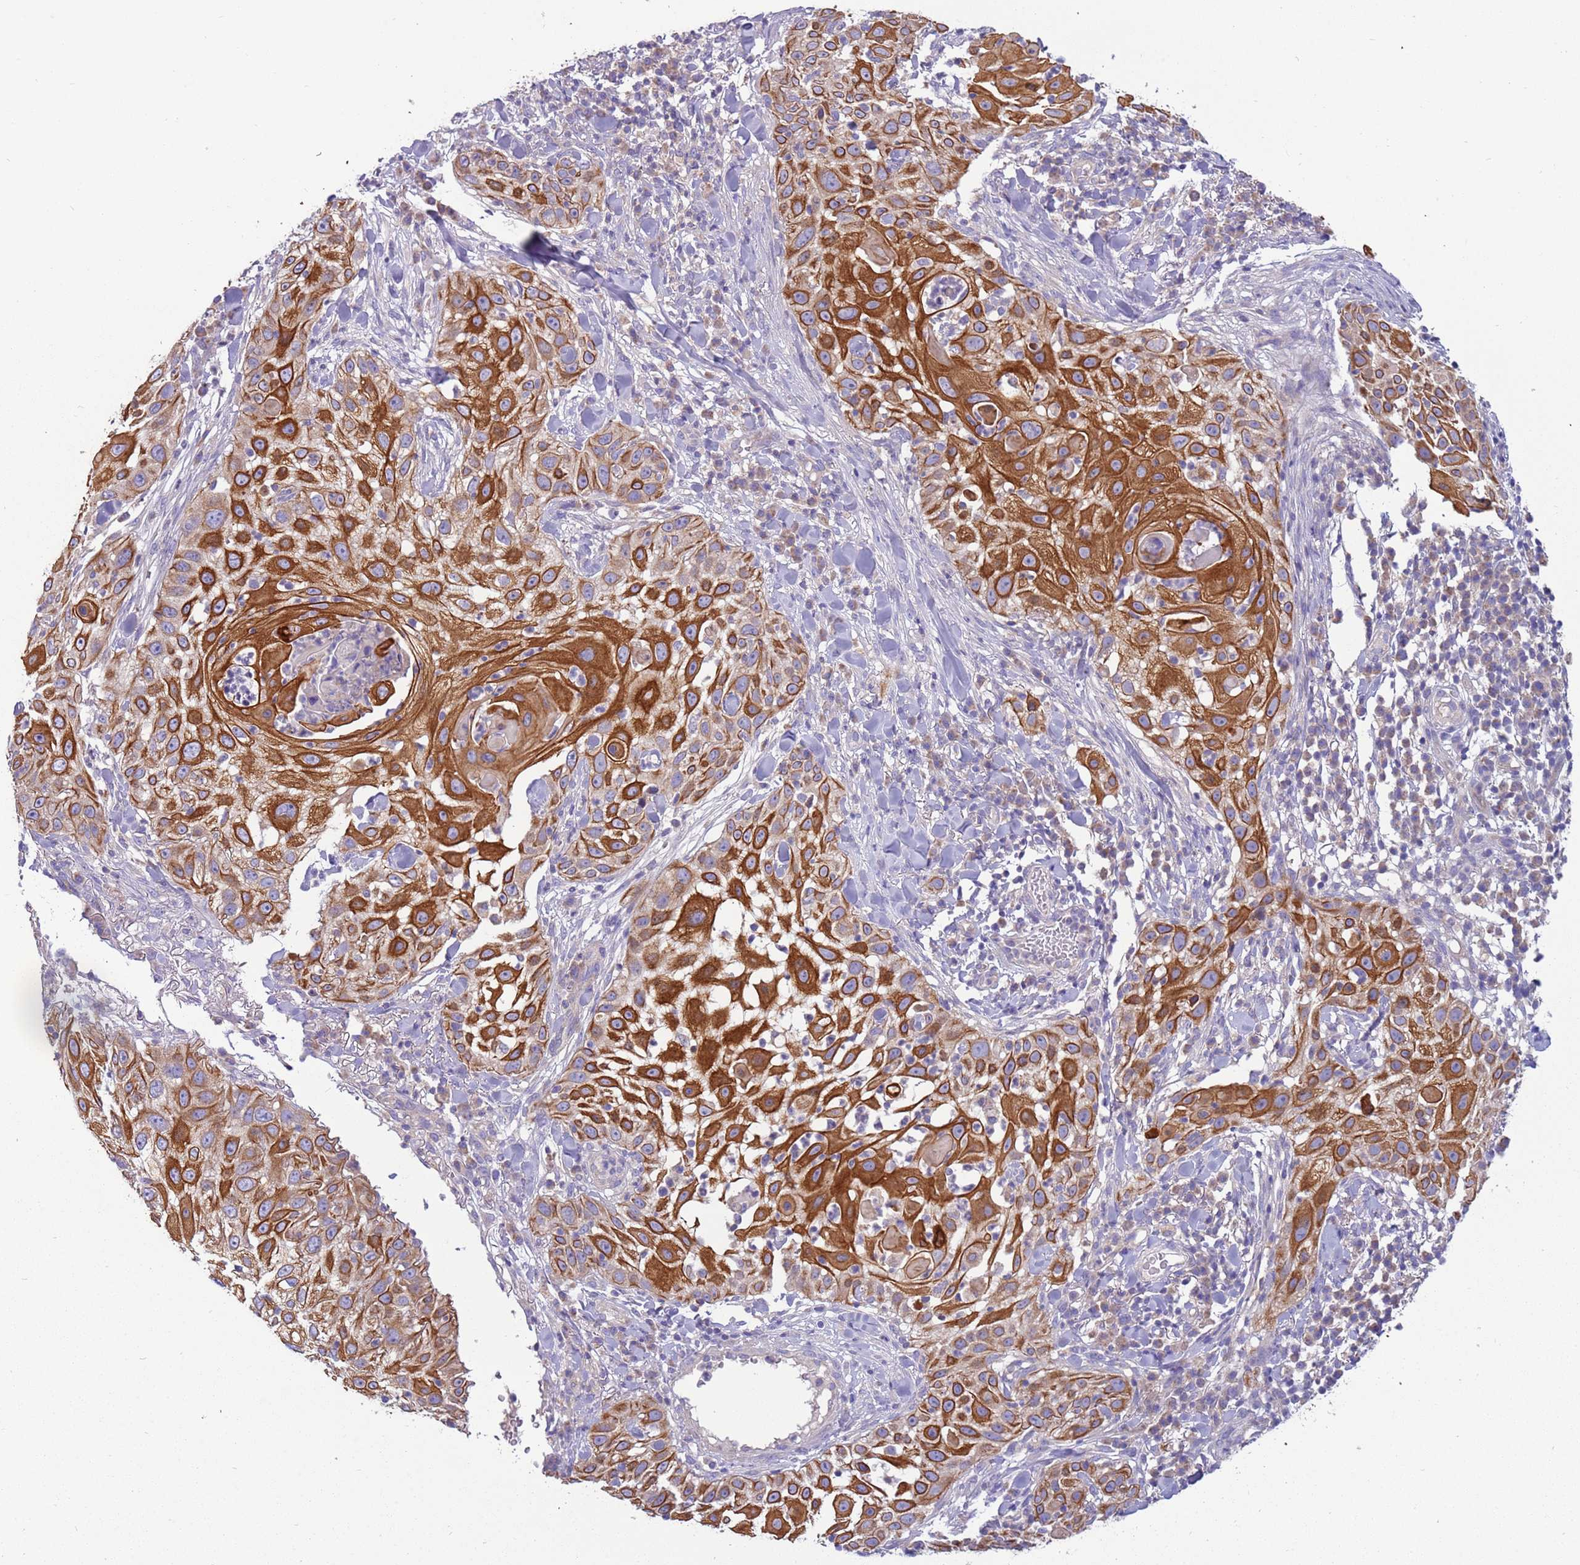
{"staining": {"intensity": "strong", "quantity": ">75%", "location": "cytoplasmic/membranous"}, "tissue": "skin cancer", "cell_type": "Tumor cells", "image_type": "cancer", "snomed": [{"axis": "morphology", "description": "Squamous cell carcinoma, NOS"}, {"axis": "topography", "description": "Skin"}], "caption": "High-power microscopy captured an immunohistochemistry histopathology image of skin squamous cell carcinoma, revealing strong cytoplasmic/membranous positivity in approximately >75% of tumor cells.", "gene": "UQCRQ", "patient": {"sex": "female", "age": 44}}